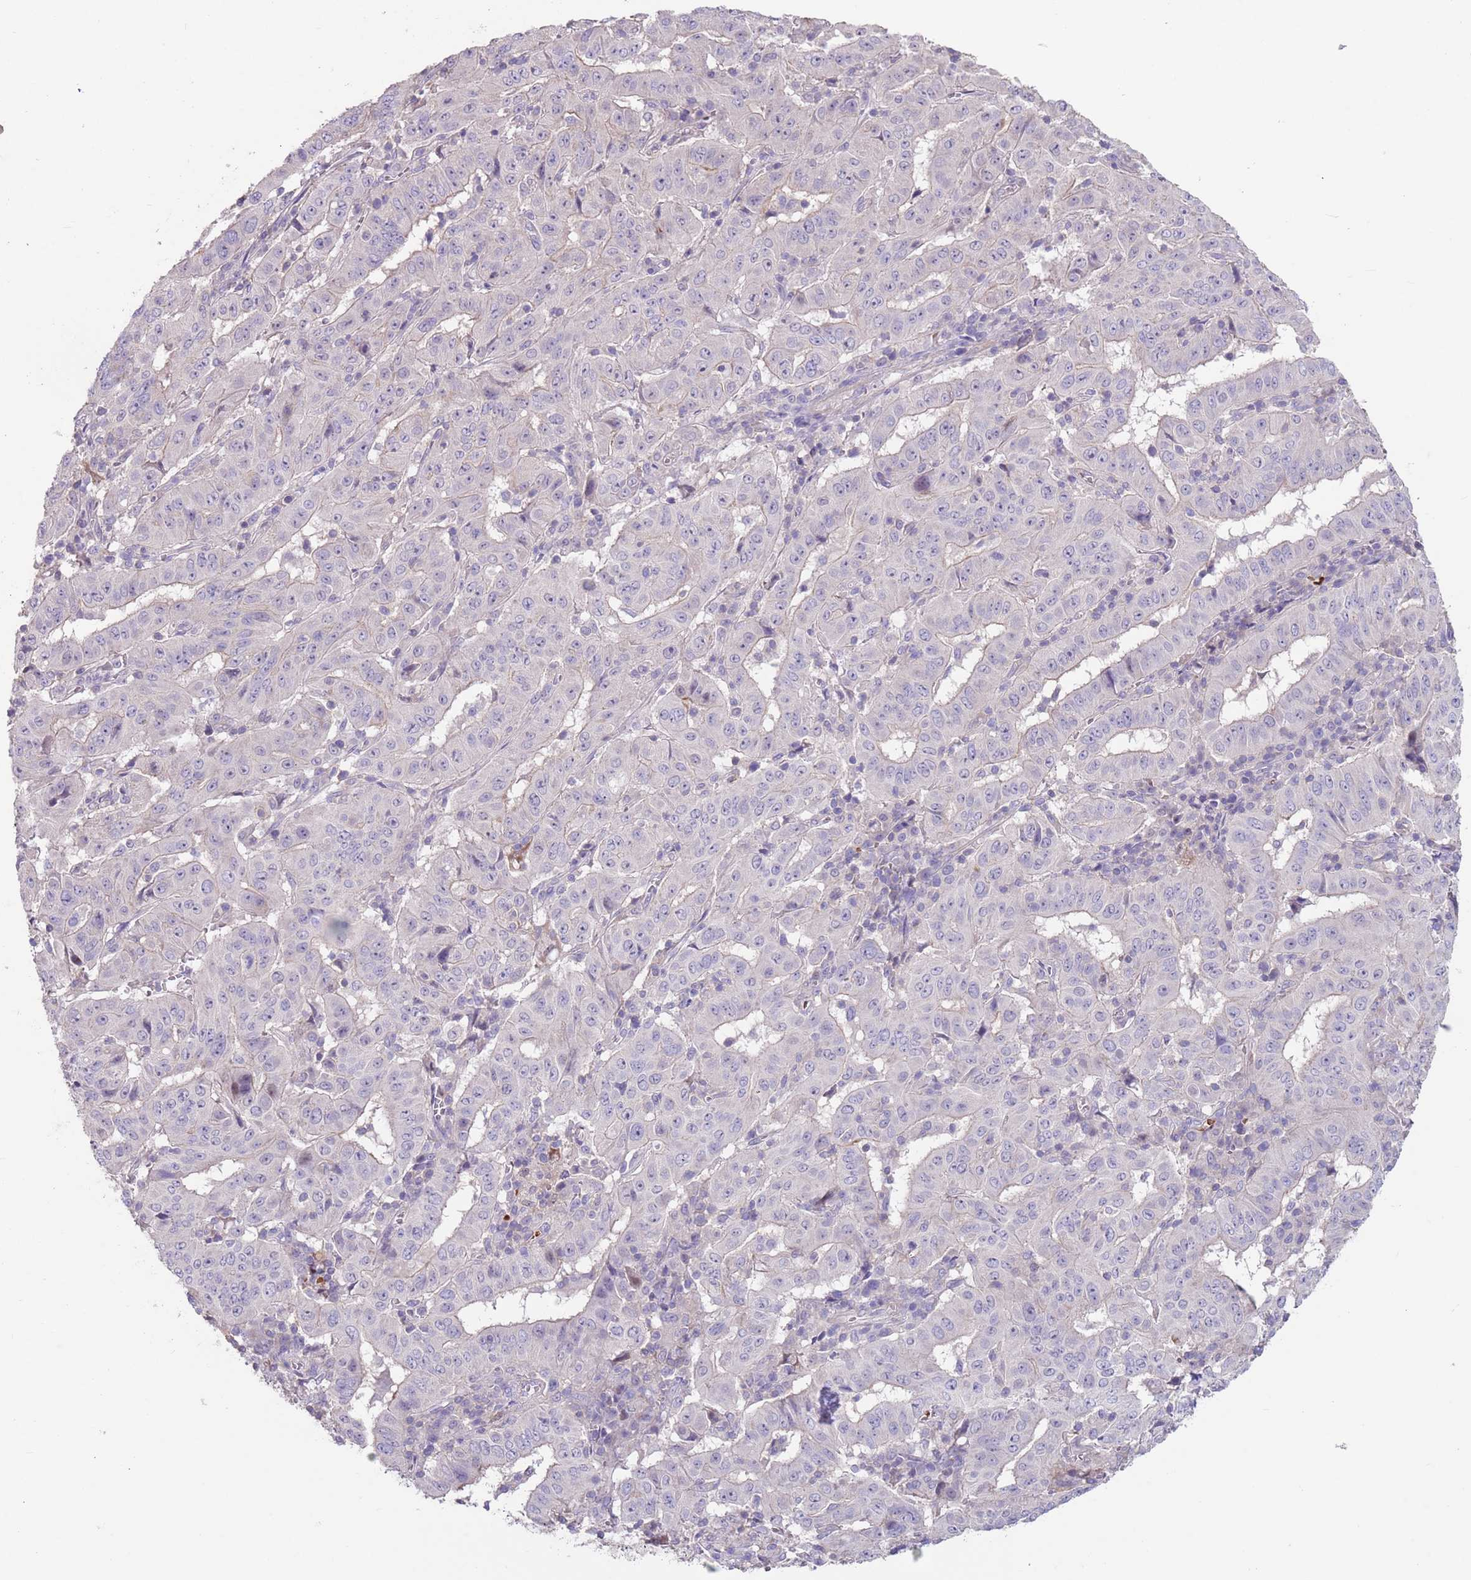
{"staining": {"intensity": "negative", "quantity": "none", "location": "none"}, "tissue": "pancreatic cancer", "cell_type": "Tumor cells", "image_type": "cancer", "snomed": [{"axis": "morphology", "description": "Adenocarcinoma, NOS"}, {"axis": "topography", "description": "Pancreas"}], "caption": "The image shows no significant positivity in tumor cells of pancreatic adenocarcinoma.", "gene": "ZNF14", "patient": {"sex": "male", "age": 63}}